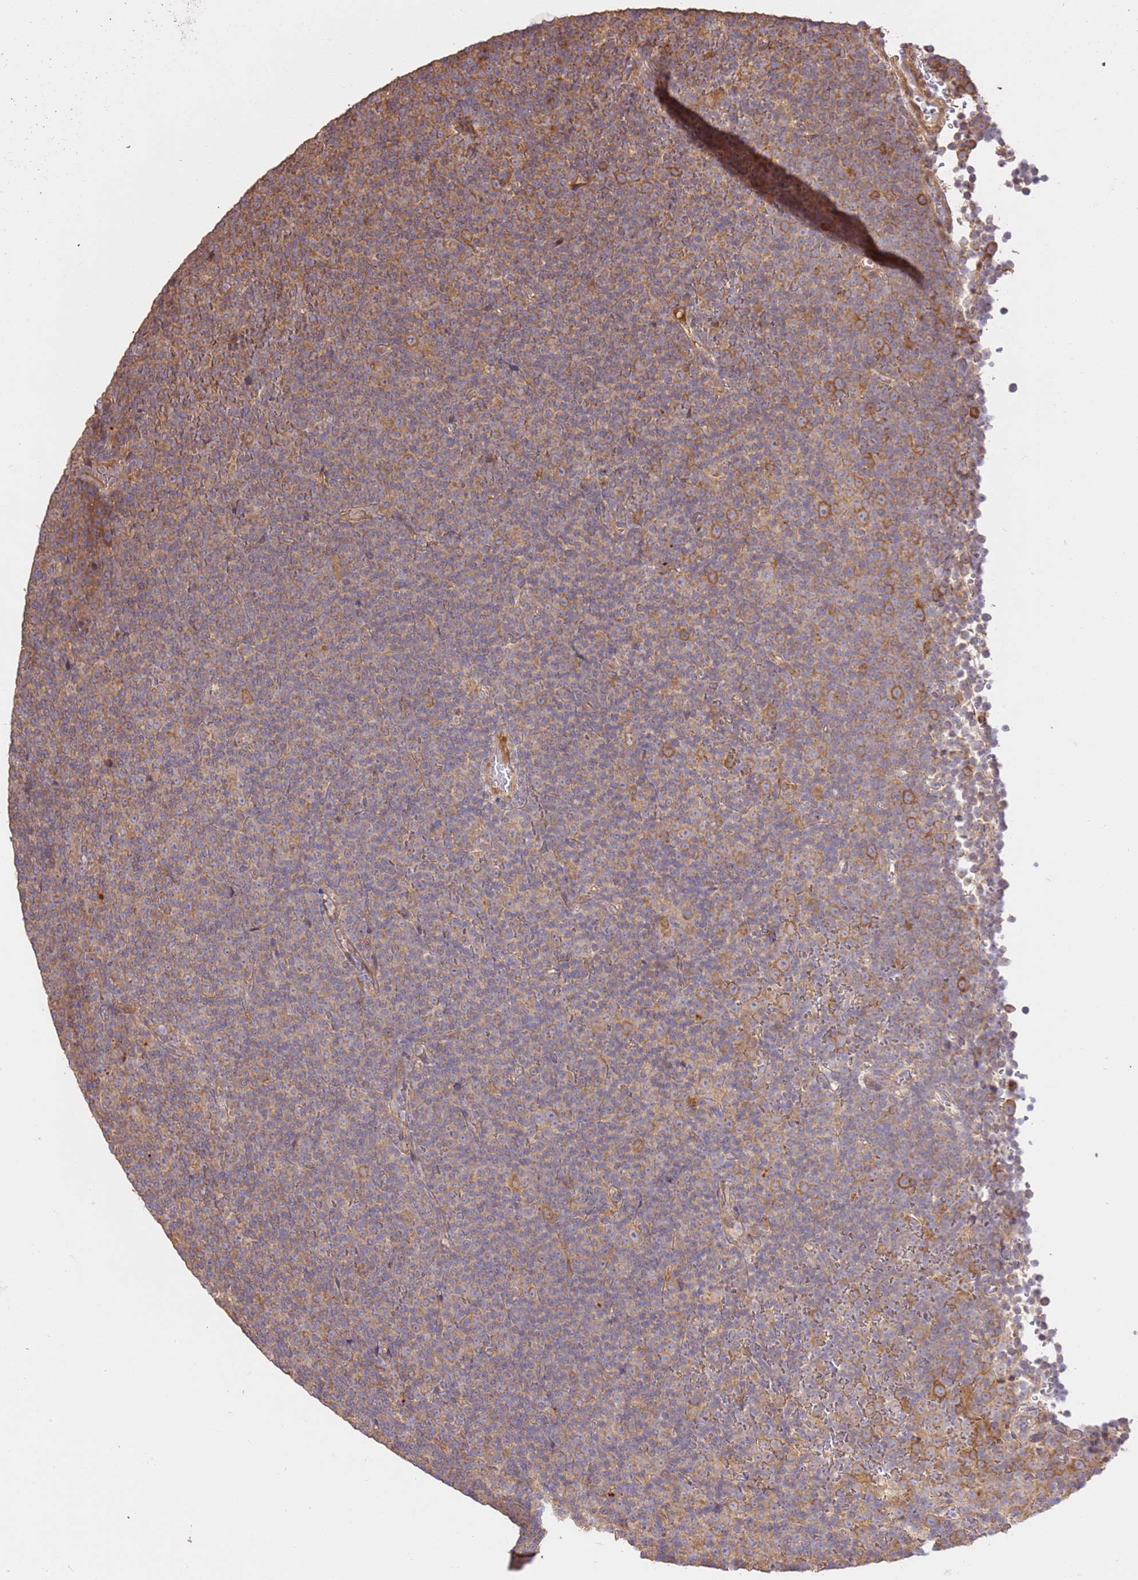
{"staining": {"intensity": "weak", "quantity": "25%-75%", "location": "cytoplasmic/membranous"}, "tissue": "lymphoma", "cell_type": "Tumor cells", "image_type": "cancer", "snomed": [{"axis": "morphology", "description": "Malignant lymphoma, non-Hodgkin's type, Low grade"}, {"axis": "topography", "description": "Lymph node"}], "caption": "Immunohistochemistry (IHC) micrograph of human malignant lymphoma, non-Hodgkin's type (low-grade) stained for a protein (brown), which exhibits low levels of weak cytoplasmic/membranous staining in about 25%-75% of tumor cells.", "gene": "CEP55", "patient": {"sex": "female", "age": 67}}